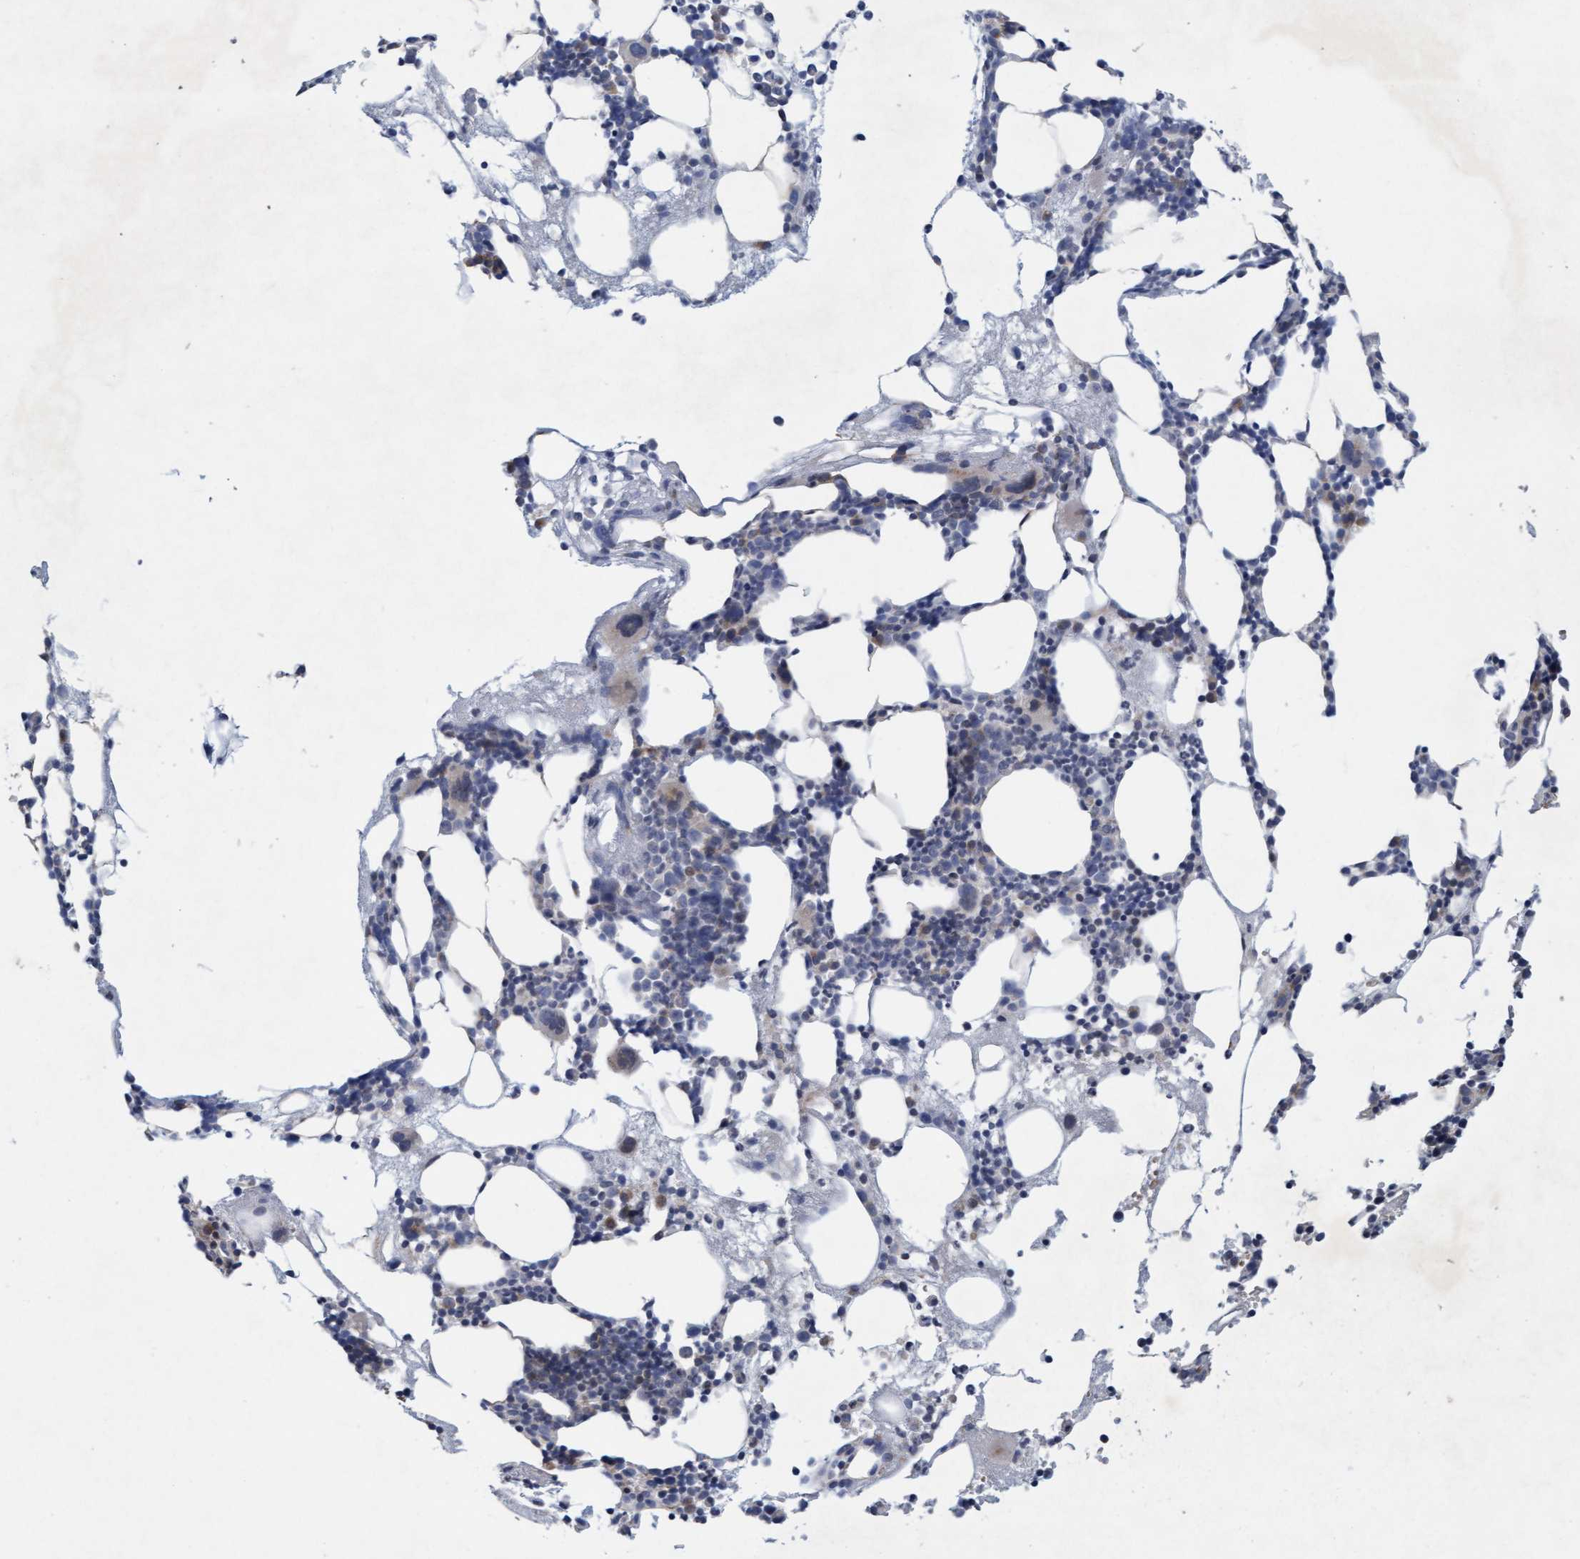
{"staining": {"intensity": "moderate", "quantity": "<25%", "location": "cytoplasmic/membranous"}, "tissue": "bone marrow", "cell_type": "Hematopoietic cells", "image_type": "normal", "snomed": [{"axis": "morphology", "description": "Normal tissue, NOS"}, {"axis": "morphology", "description": "Inflammation, NOS"}, {"axis": "topography", "description": "Bone marrow"}], "caption": "A high-resolution photomicrograph shows IHC staining of unremarkable bone marrow, which exhibits moderate cytoplasmic/membranous positivity in about <25% of hematopoietic cells.", "gene": "DDHD2", "patient": {"sex": "female", "age": 67}}